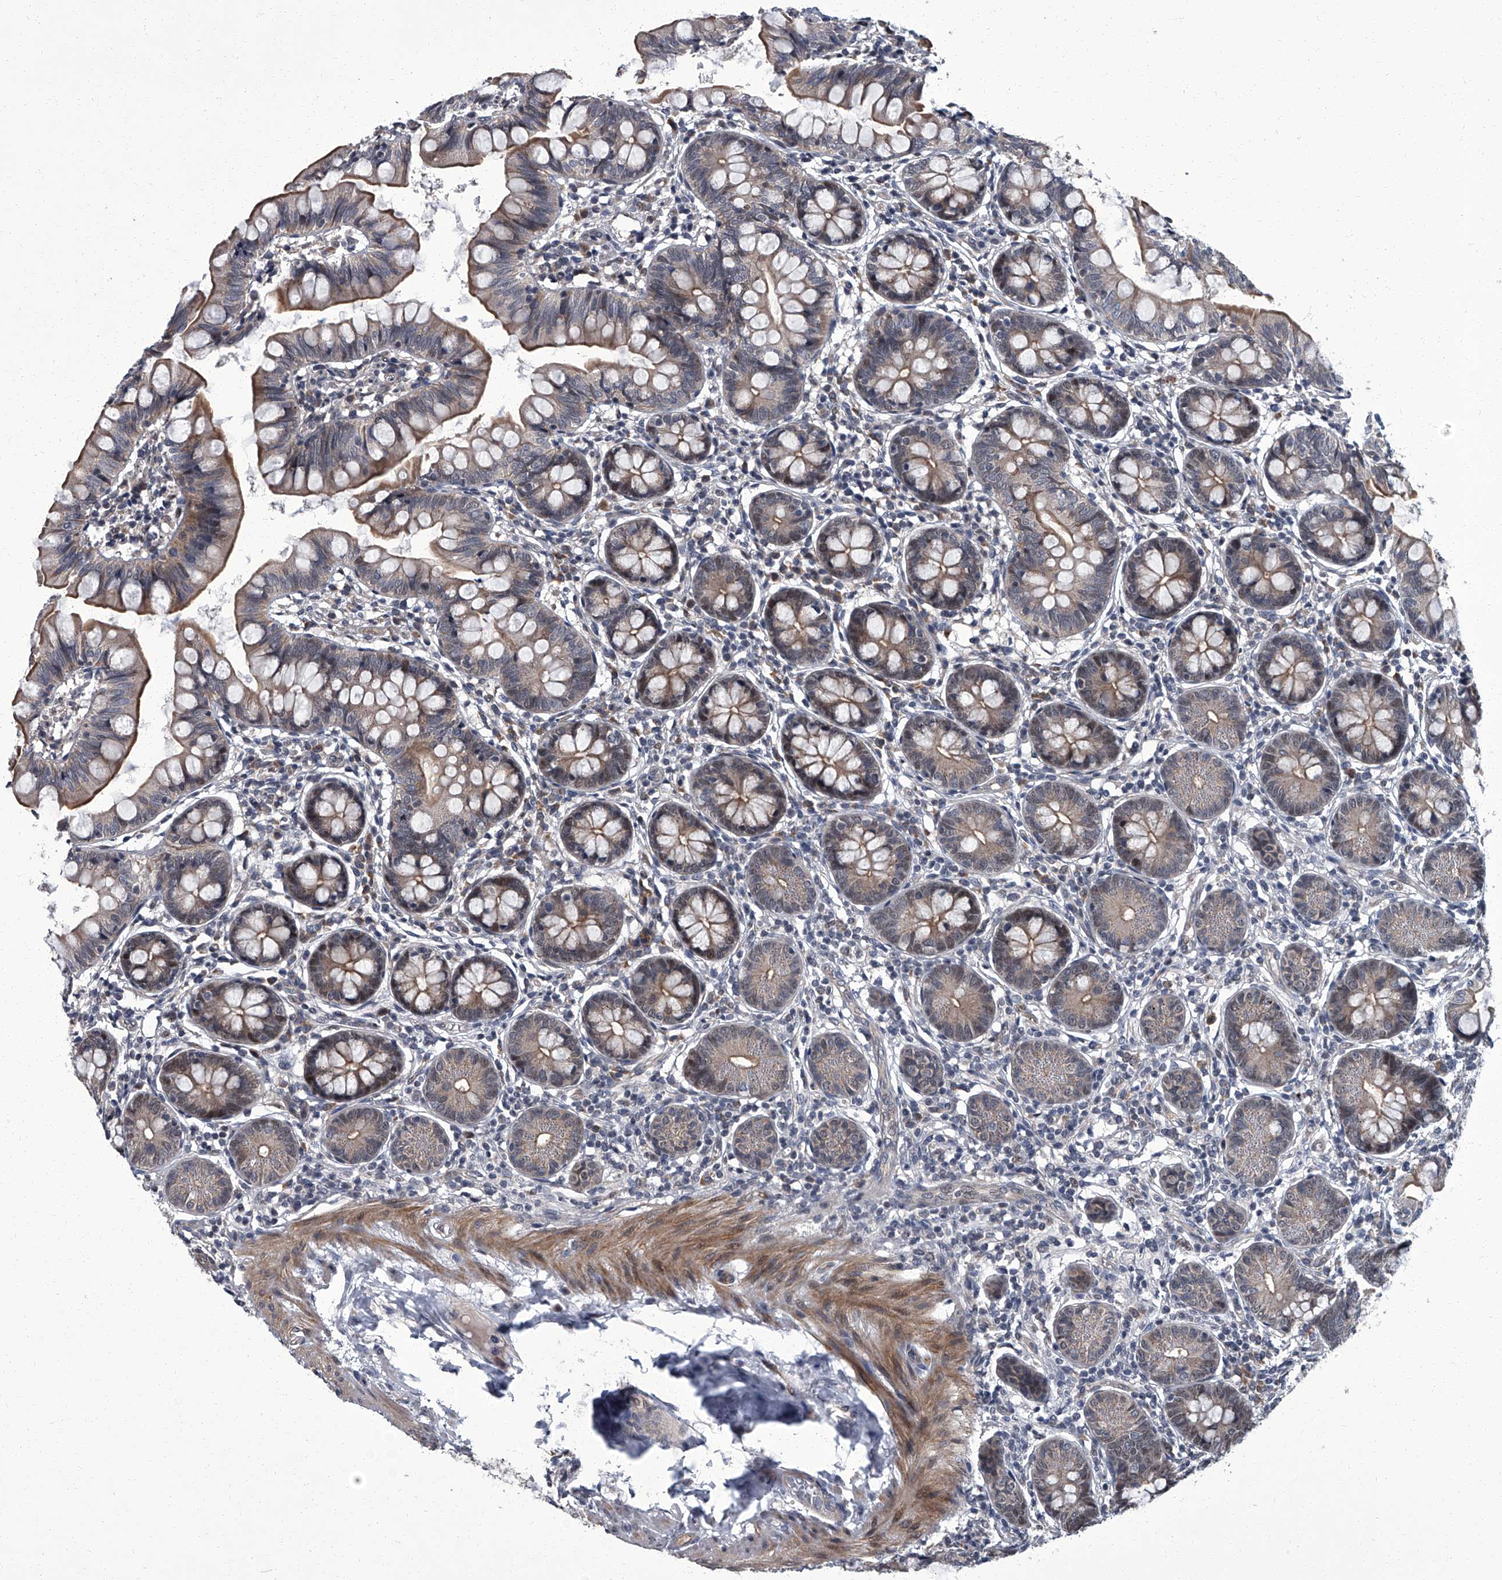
{"staining": {"intensity": "moderate", "quantity": "25%-75%", "location": "cytoplasmic/membranous"}, "tissue": "small intestine", "cell_type": "Glandular cells", "image_type": "normal", "snomed": [{"axis": "morphology", "description": "Normal tissue, NOS"}, {"axis": "topography", "description": "Small intestine"}], "caption": "High-magnification brightfield microscopy of normal small intestine stained with DAB (brown) and counterstained with hematoxylin (blue). glandular cells exhibit moderate cytoplasmic/membranous positivity is seen in about25%-75% of cells.", "gene": "ZNF274", "patient": {"sex": "male", "age": 7}}